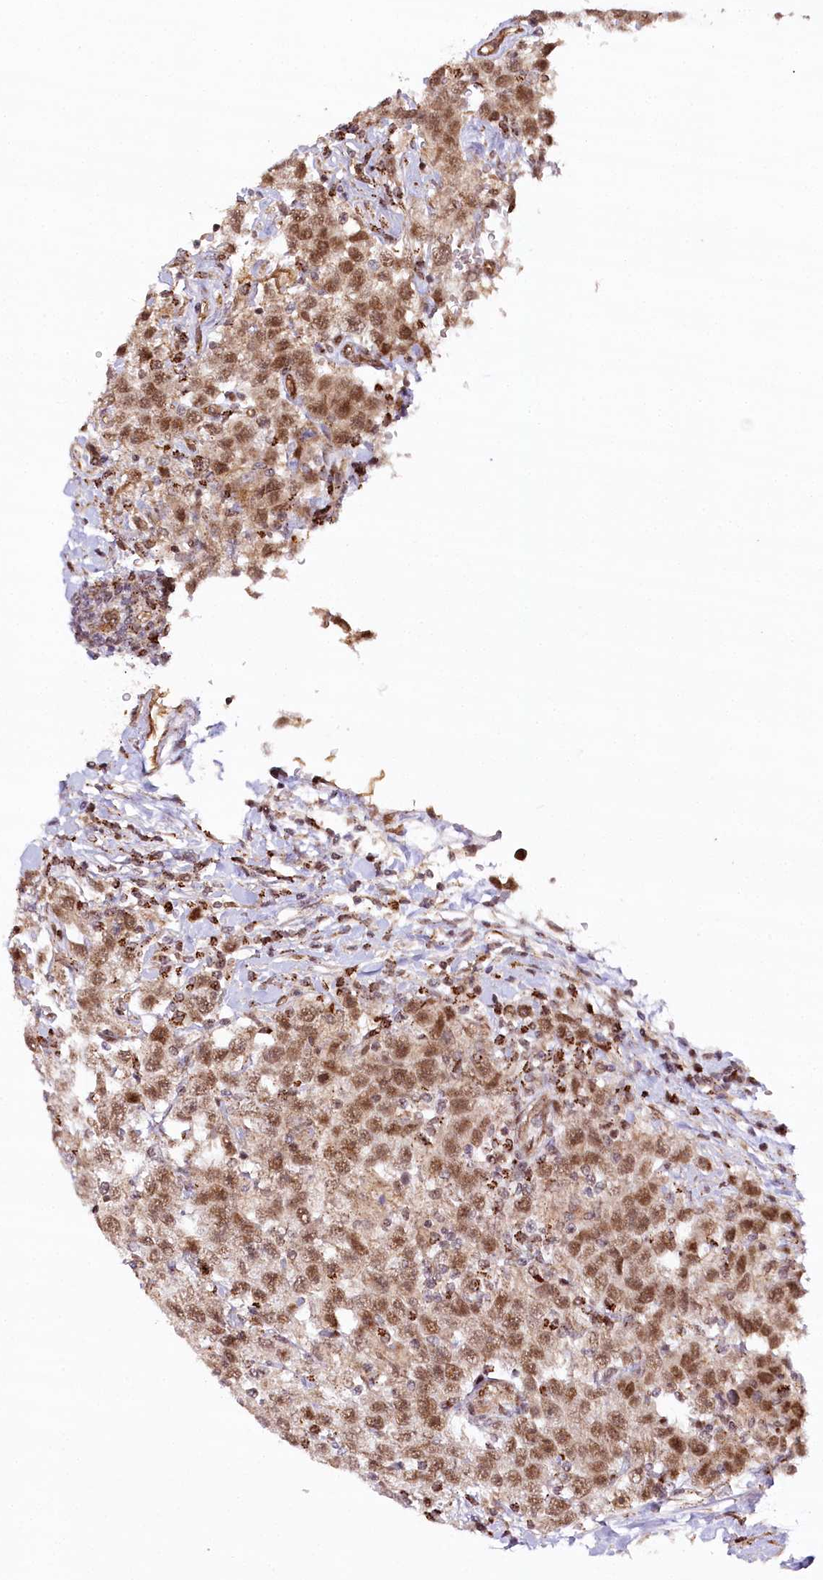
{"staining": {"intensity": "moderate", "quantity": ">75%", "location": "nuclear"}, "tissue": "testis cancer", "cell_type": "Tumor cells", "image_type": "cancer", "snomed": [{"axis": "morphology", "description": "Seminoma, NOS"}, {"axis": "topography", "description": "Testis"}], "caption": "A histopathology image showing moderate nuclear expression in approximately >75% of tumor cells in testis cancer (seminoma), as visualized by brown immunohistochemical staining.", "gene": "COPG1", "patient": {"sex": "male", "age": 41}}